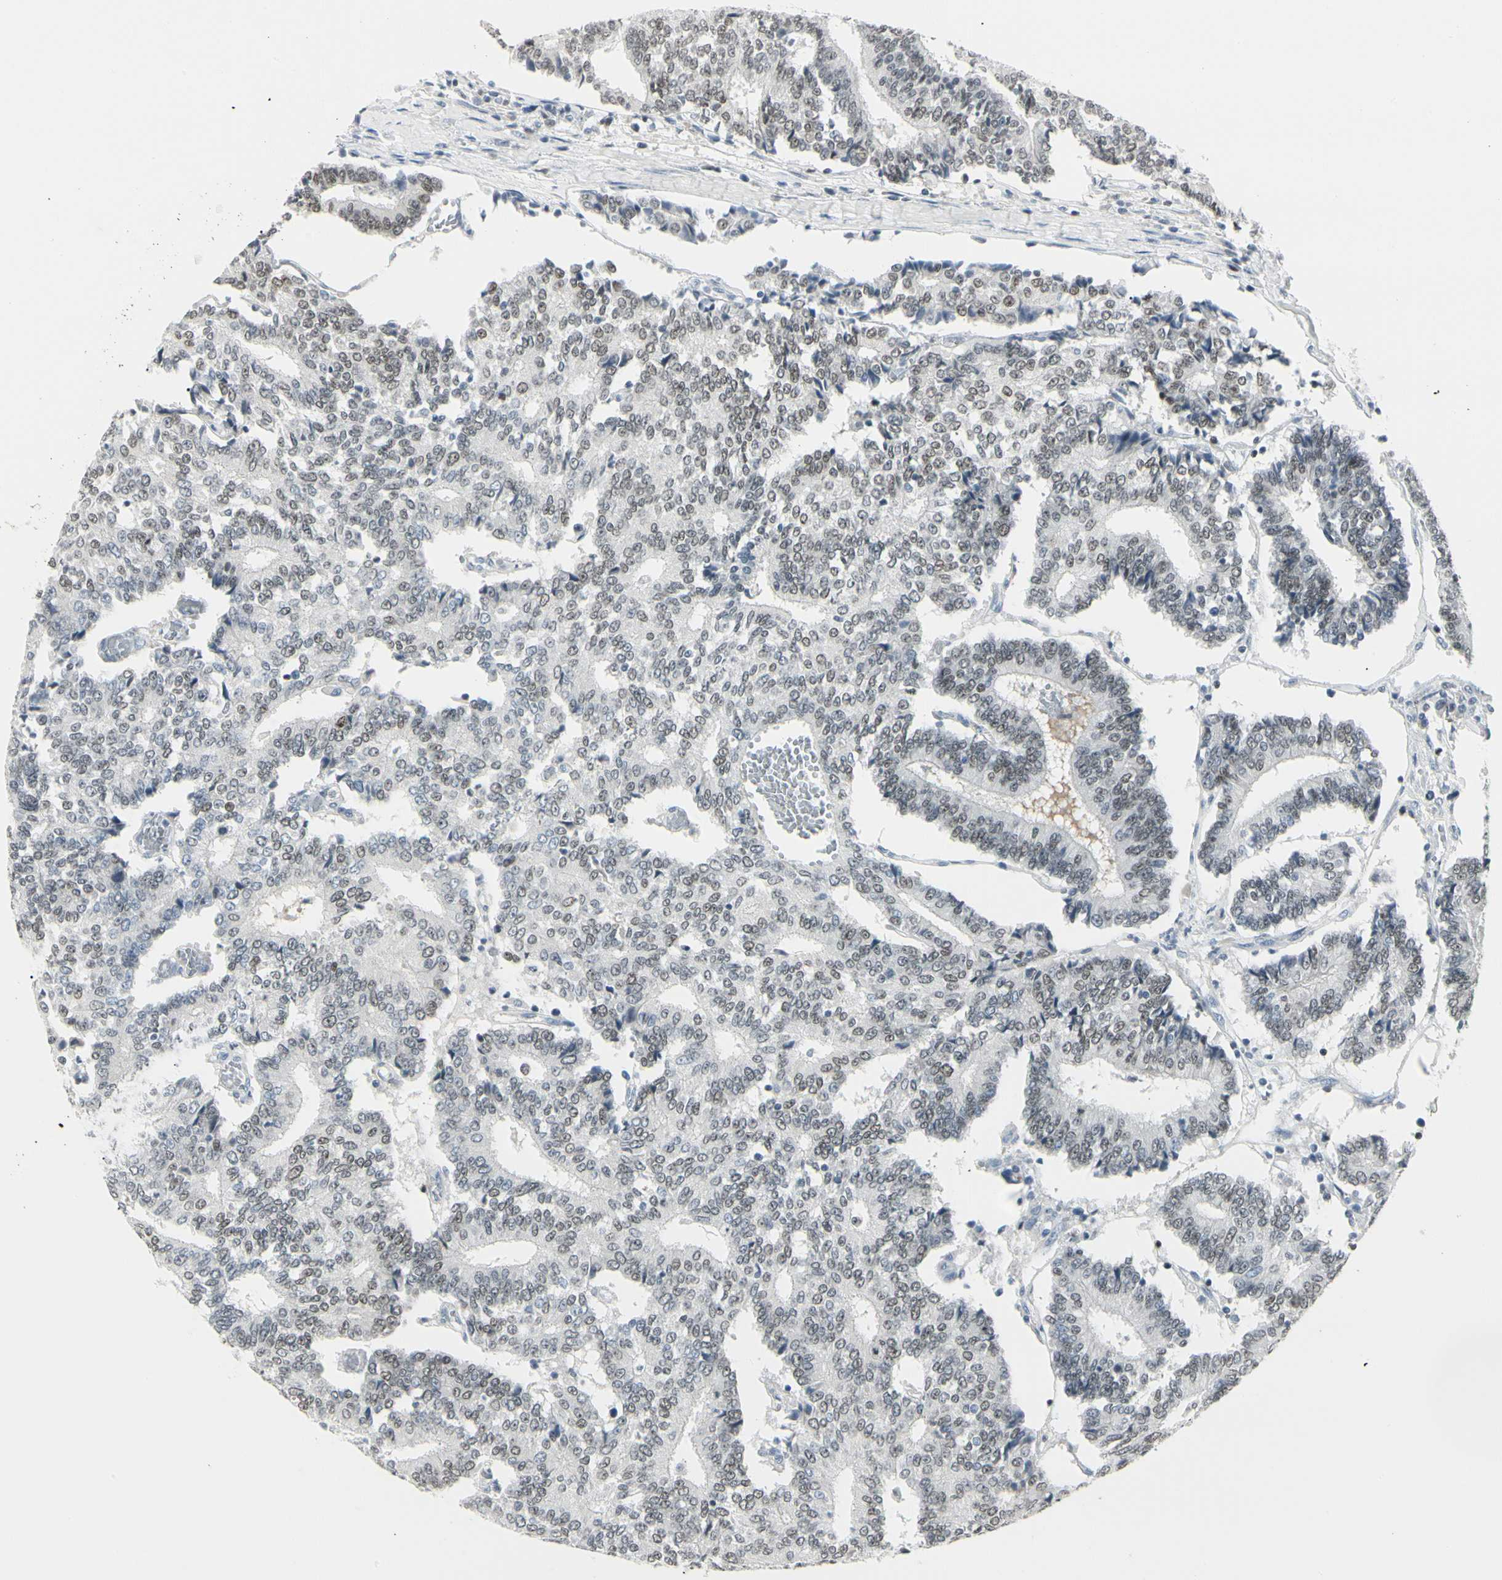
{"staining": {"intensity": "weak", "quantity": "25%-75%", "location": "nuclear"}, "tissue": "prostate cancer", "cell_type": "Tumor cells", "image_type": "cancer", "snomed": [{"axis": "morphology", "description": "Adenocarcinoma, High grade"}, {"axis": "topography", "description": "Prostate"}], "caption": "This micrograph exhibits immunohistochemistry staining of human prostate cancer, with low weak nuclear staining in approximately 25%-75% of tumor cells.", "gene": "ZBTB7B", "patient": {"sex": "male", "age": 55}}